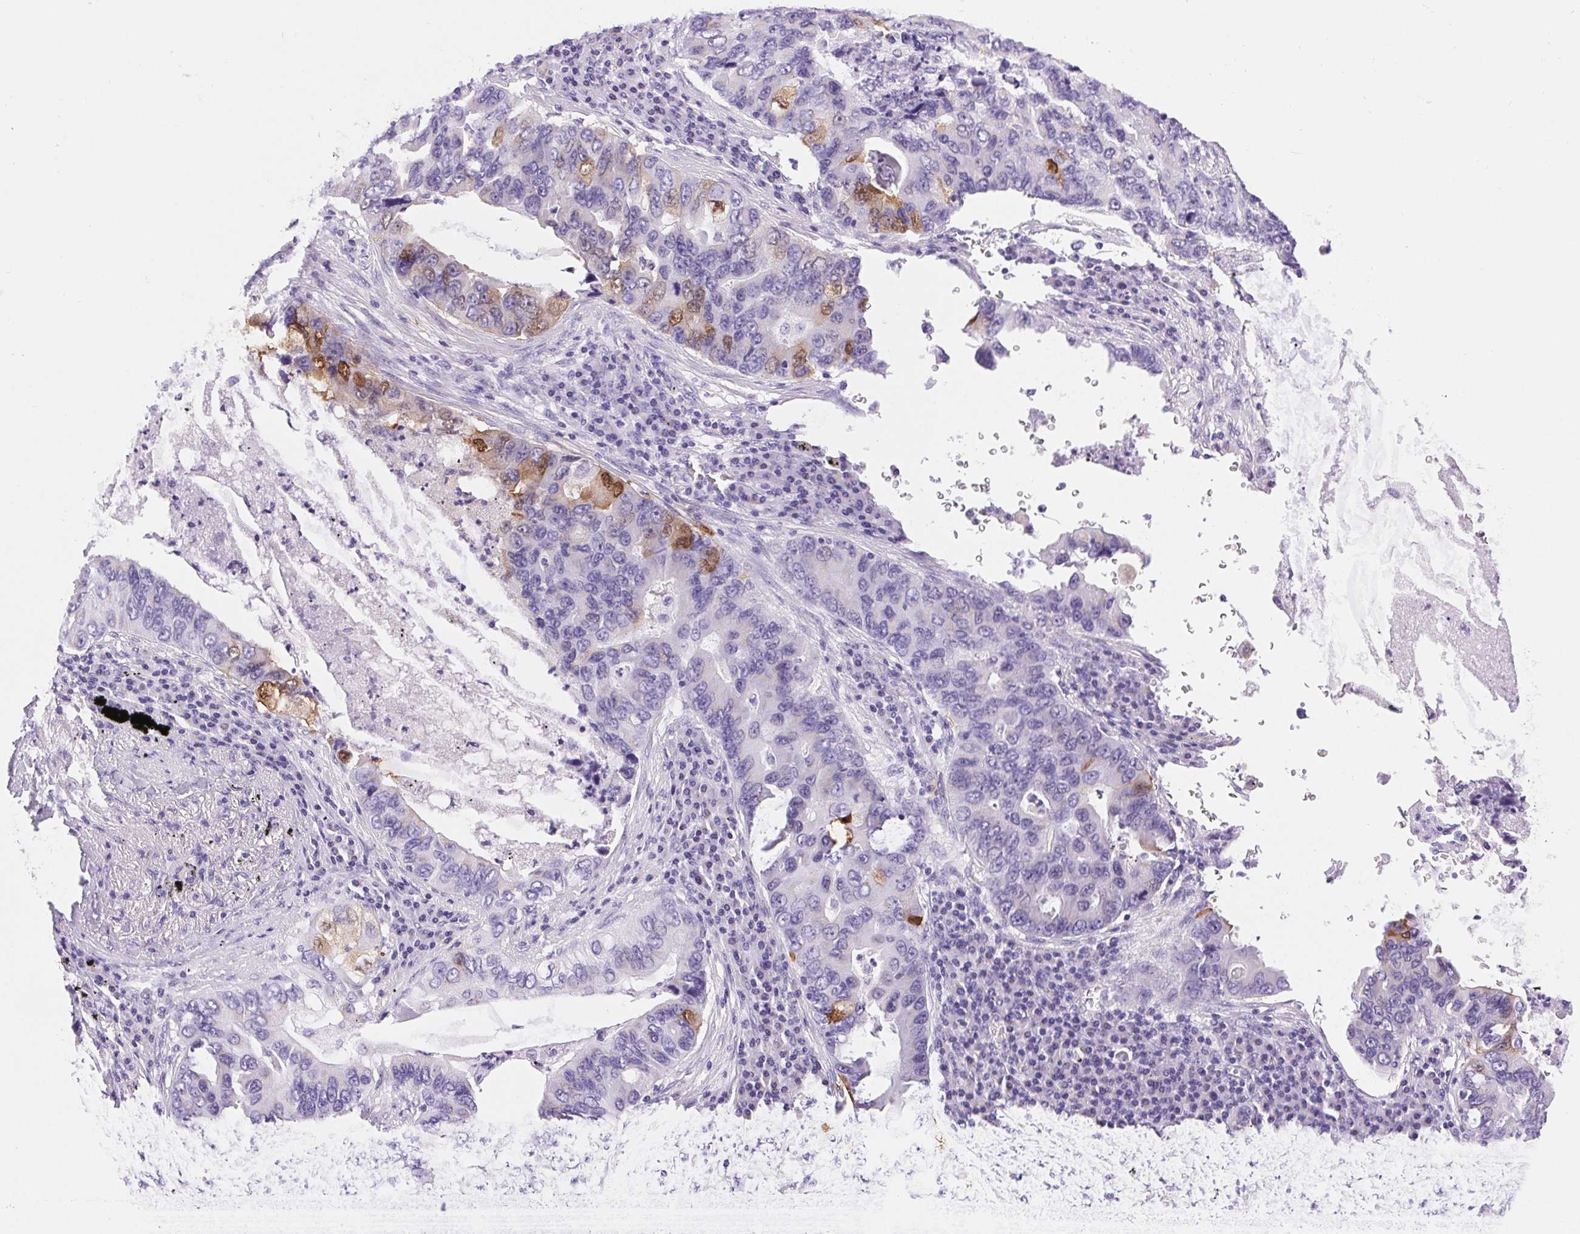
{"staining": {"intensity": "moderate", "quantity": "<25%", "location": "cytoplasmic/membranous"}, "tissue": "lung cancer", "cell_type": "Tumor cells", "image_type": "cancer", "snomed": [{"axis": "morphology", "description": "Adenocarcinoma, NOS"}, {"axis": "morphology", "description": "Adenocarcinoma, metastatic, NOS"}, {"axis": "topography", "description": "Lymph node"}, {"axis": "topography", "description": "Lung"}], "caption": "An image of lung metastatic adenocarcinoma stained for a protein shows moderate cytoplasmic/membranous brown staining in tumor cells. Ihc stains the protein in brown and the nuclei are stained blue.", "gene": "SERPINB3", "patient": {"sex": "female", "age": 54}}